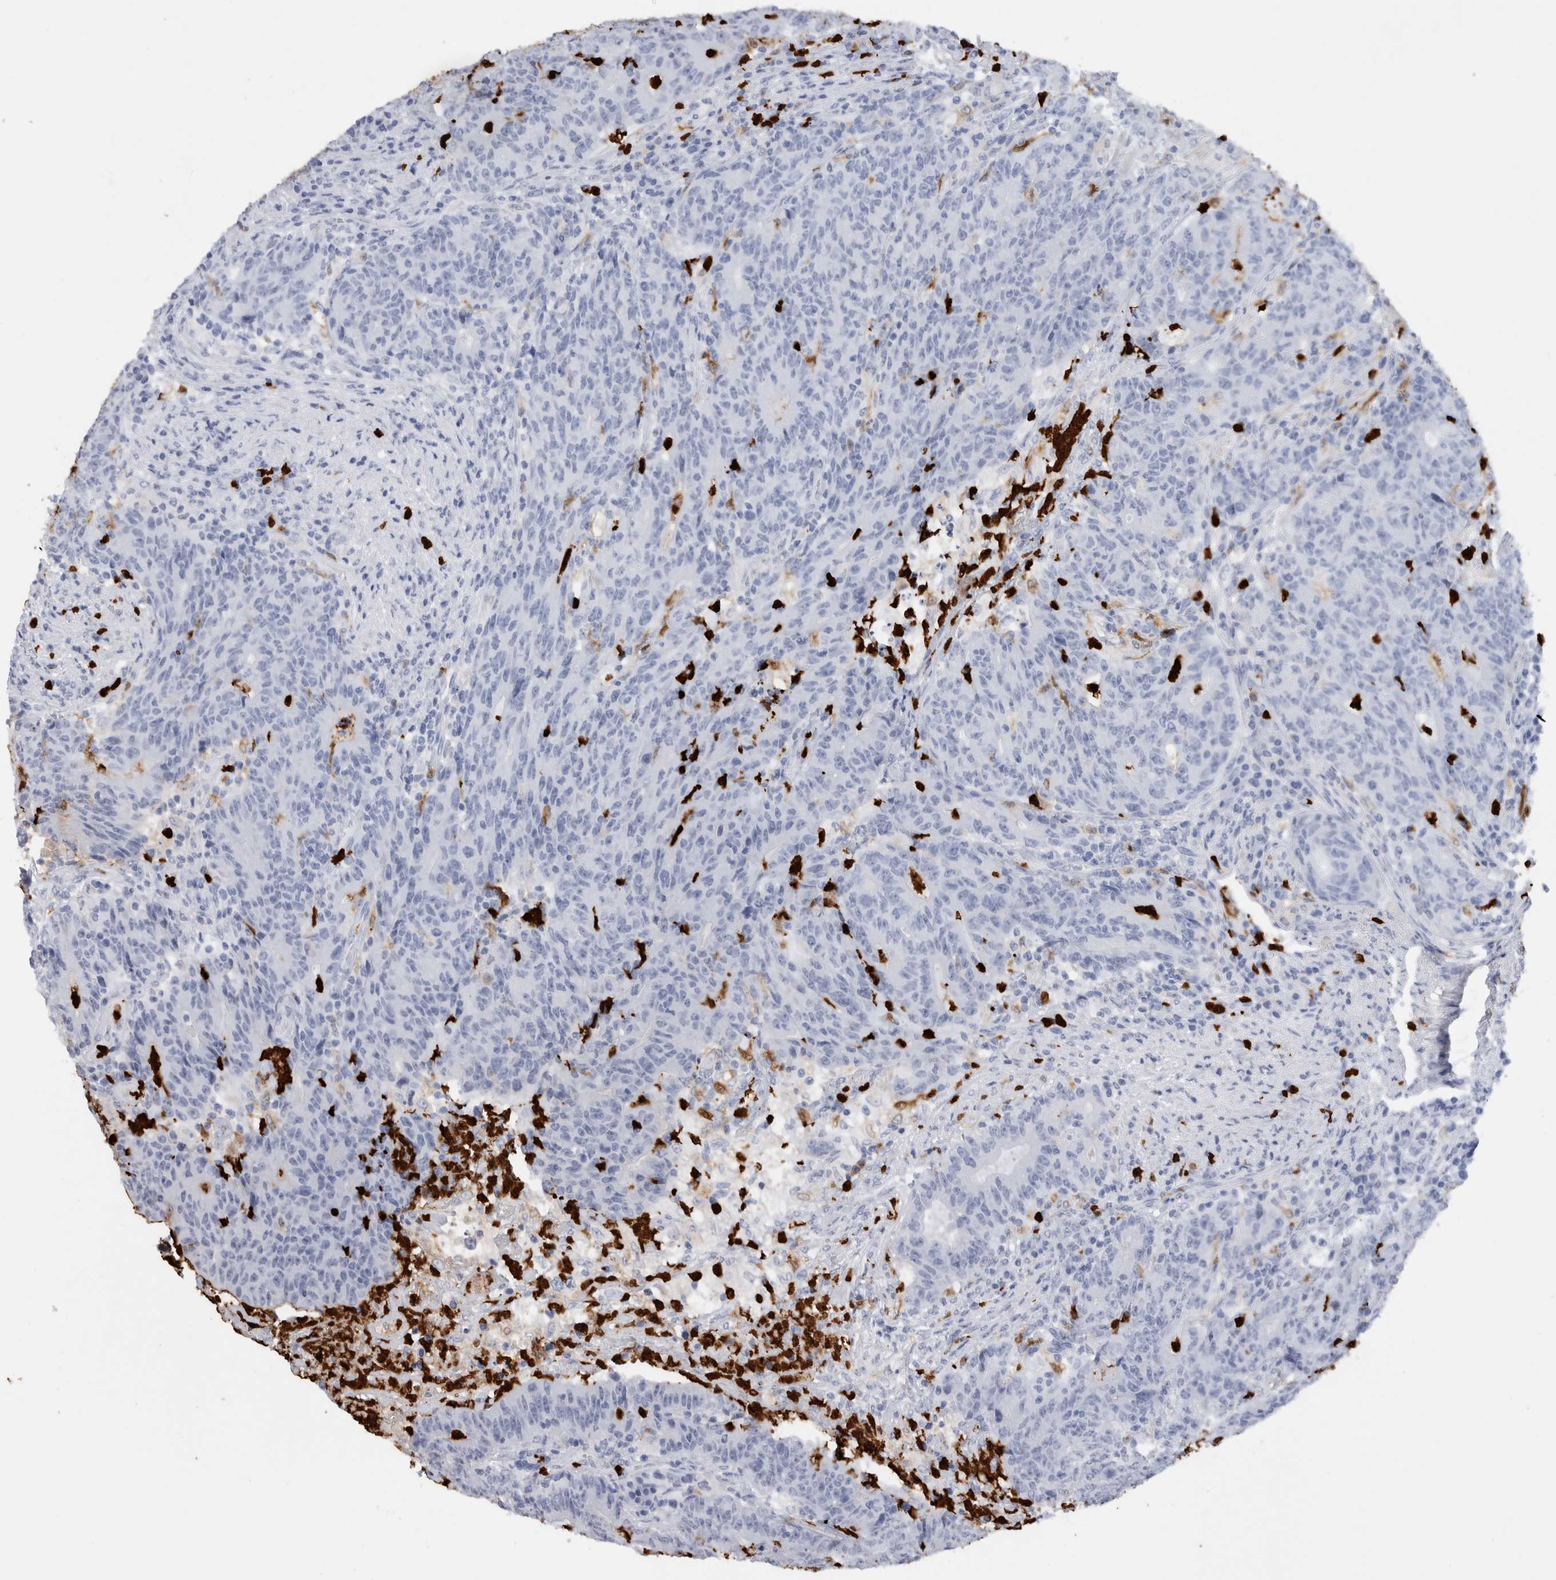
{"staining": {"intensity": "negative", "quantity": "none", "location": "none"}, "tissue": "colorectal cancer", "cell_type": "Tumor cells", "image_type": "cancer", "snomed": [{"axis": "morphology", "description": "Normal tissue, NOS"}, {"axis": "morphology", "description": "Adenocarcinoma, NOS"}, {"axis": "topography", "description": "Colon"}], "caption": "IHC histopathology image of neoplastic tissue: human colorectal cancer (adenocarcinoma) stained with DAB (3,3'-diaminobenzidine) exhibits no significant protein expression in tumor cells.", "gene": "S100A8", "patient": {"sex": "female", "age": 75}}